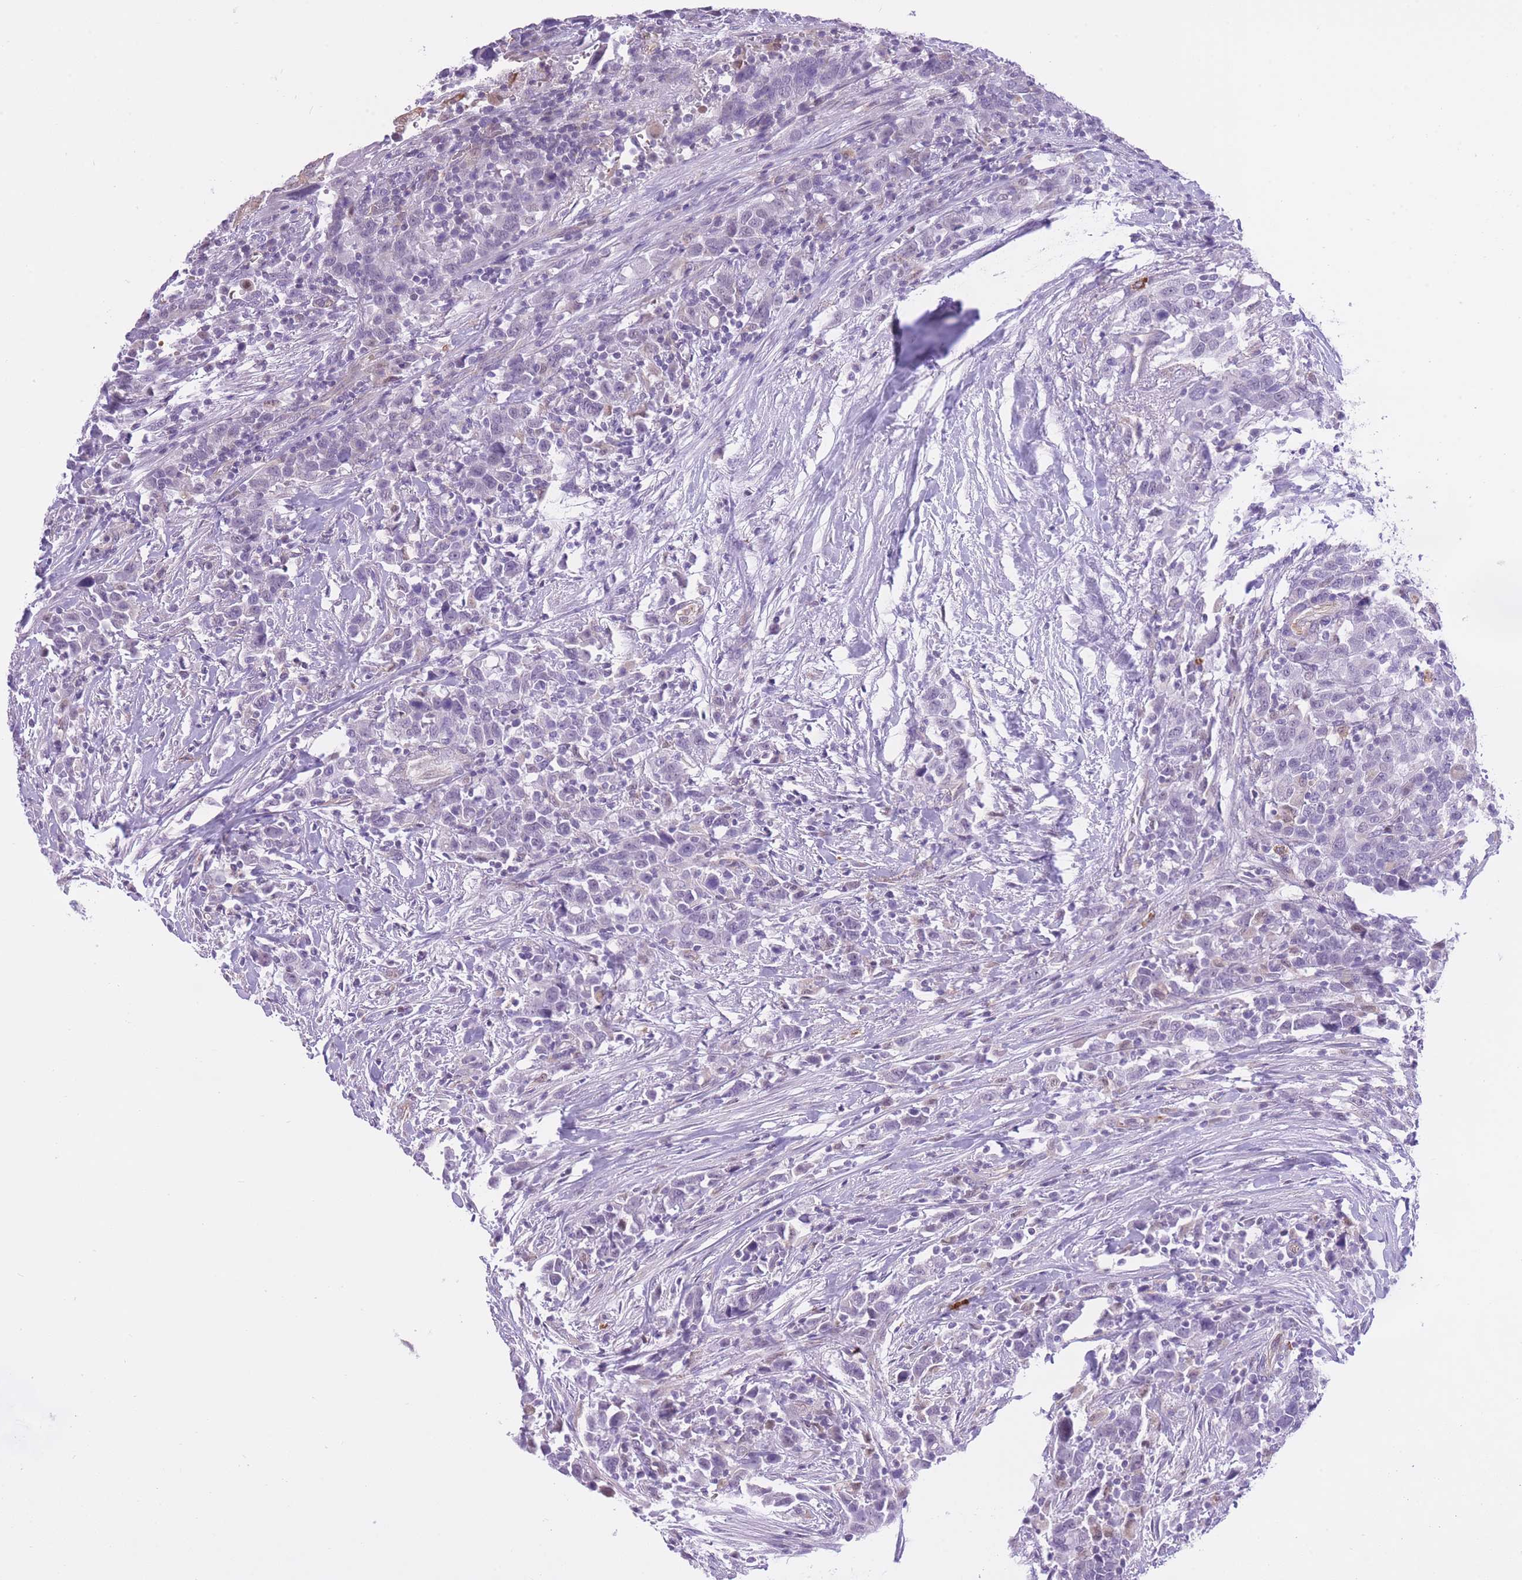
{"staining": {"intensity": "negative", "quantity": "none", "location": "none"}, "tissue": "urothelial cancer", "cell_type": "Tumor cells", "image_type": "cancer", "snomed": [{"axis": "morphology", "description": "Urothelial carcinoma, High grade"}, {"axis": "topography", "description": "Urinary bladder"}], "caption": "A high-resolution image shows immunohistochemistry (IHC) staining of urothelial cancer, which shows no significant expression in tumor cells.", "gene": "MEIOSIN", "patient": {"sex": "male", "age": 61}}